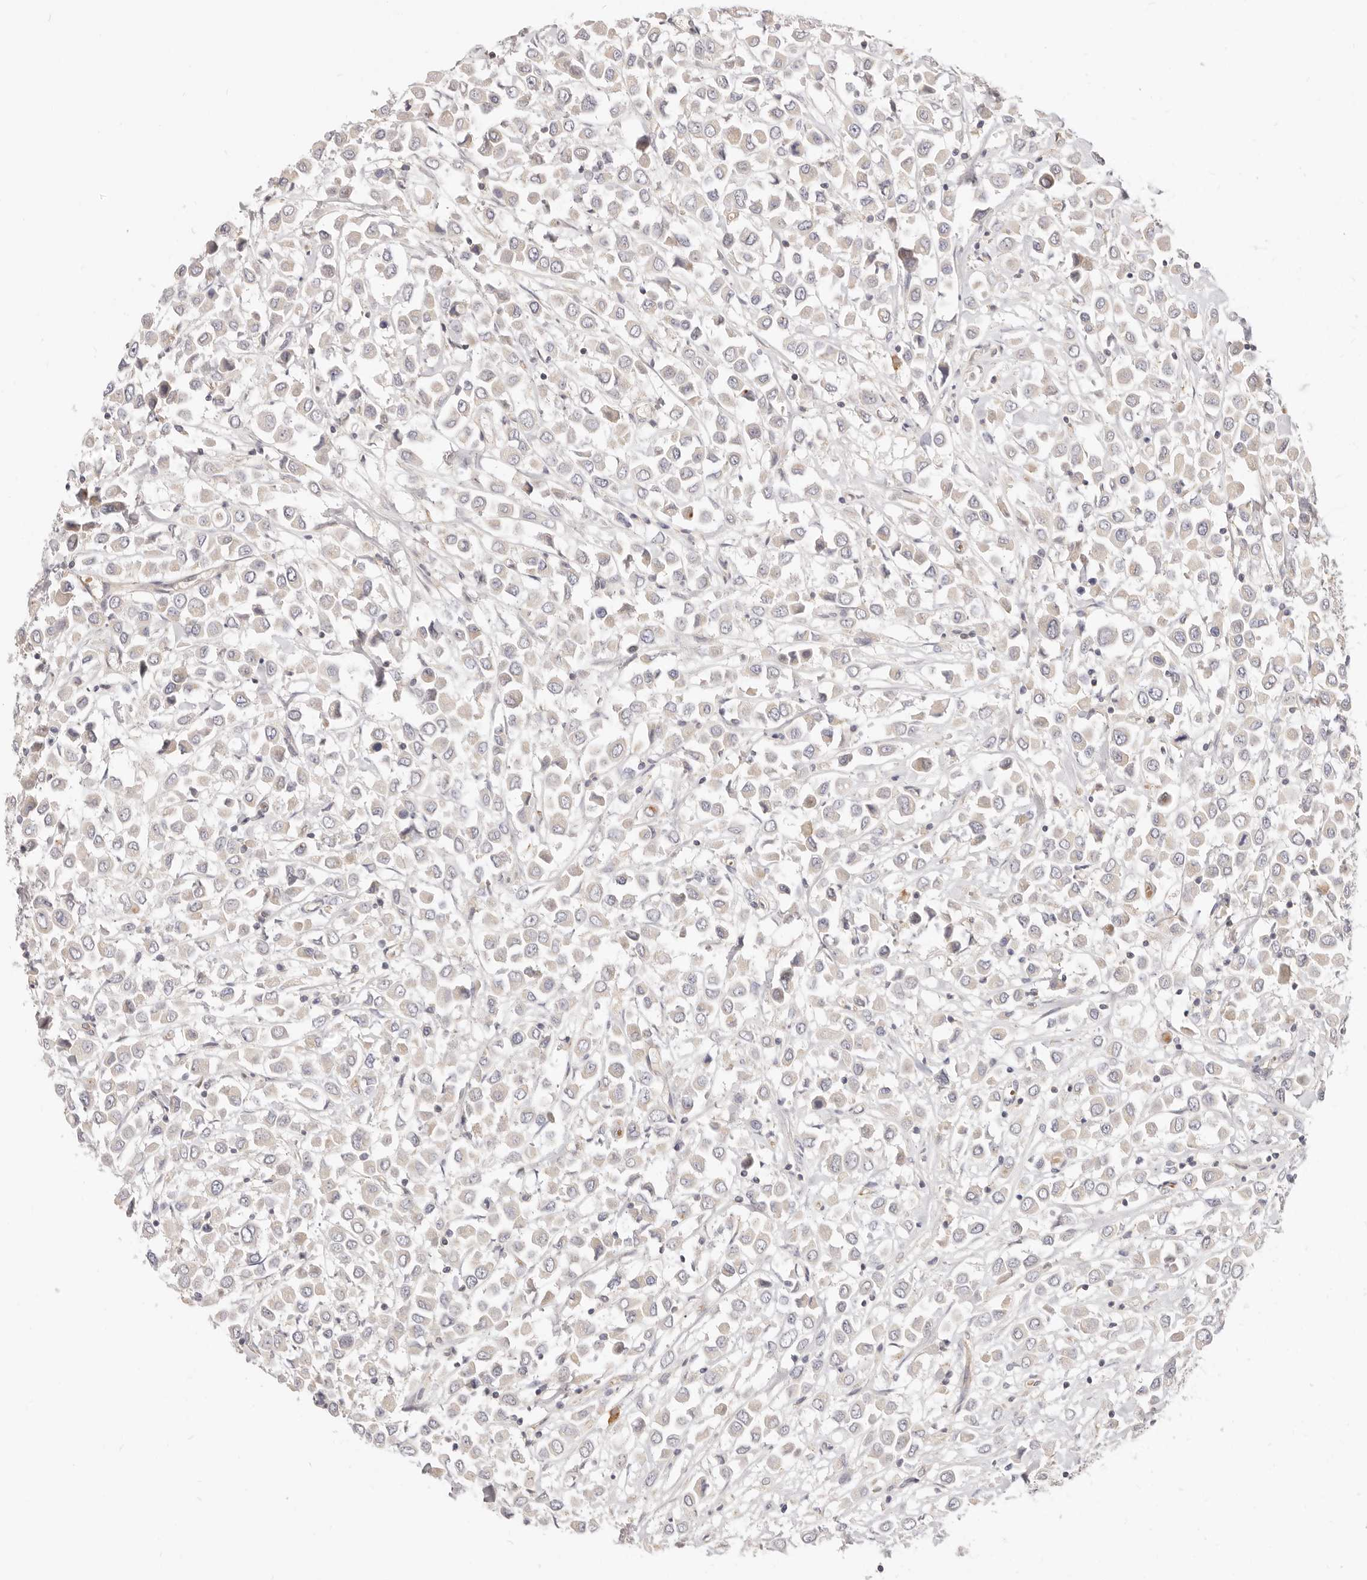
{"staining": {"intensity": "negative", "quantity": "none", "location": "none"}, "tissue": "breast cancer", "cell_type": "Tumor cells", "image_type": "cancer", "snomed": [{"axis": "morphology", "description": "Duct carcinoma"}, {"axis": "topography", "description": "Breast"}], "caption": "The micrograph shows no significant expression in tumor cells of breast cancer.", "gene": "LTB4R2", "patient": {"sex": "female", "age": 61}}